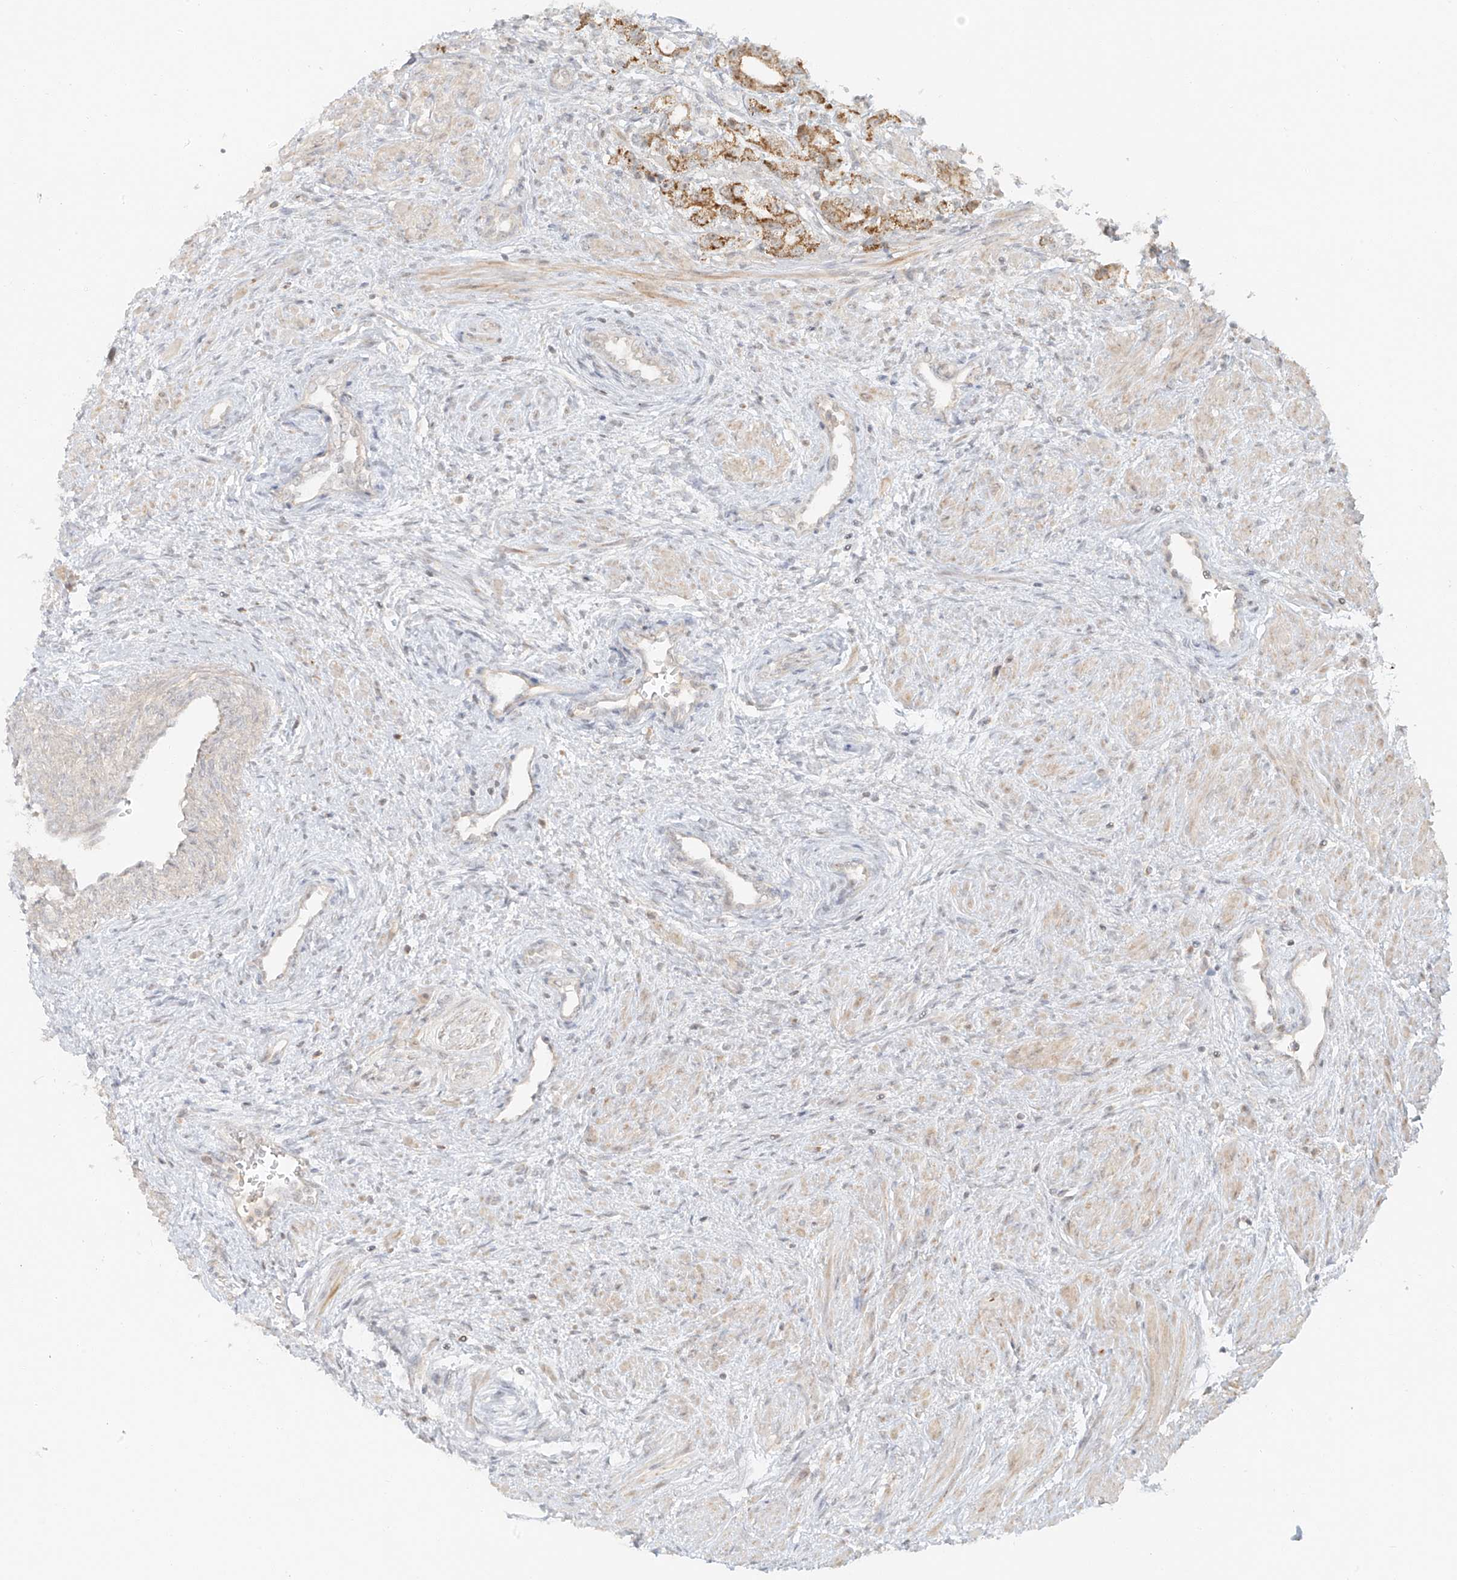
{"staining": {"intensity": "moderate", "quantity": ">75%", "location": "cytoplasmic/membranous"}, "tissue": "prostate cancer", "cell_type": "Tumor cells", "image_type": "cancer", "snomed": [{"axis": "morphology", "description": "Adenocarcinoma, High grade"}, {"axis": "topography", "description": "Prostate"}], "caption": "Prostate cancer stained for a protein (brown) displays moderate cytoplasmic/membranous positive positivity in about >75% of tumor cells.", "gene": "MIPEP", "patient": {"sex": "male", "age": 63}}